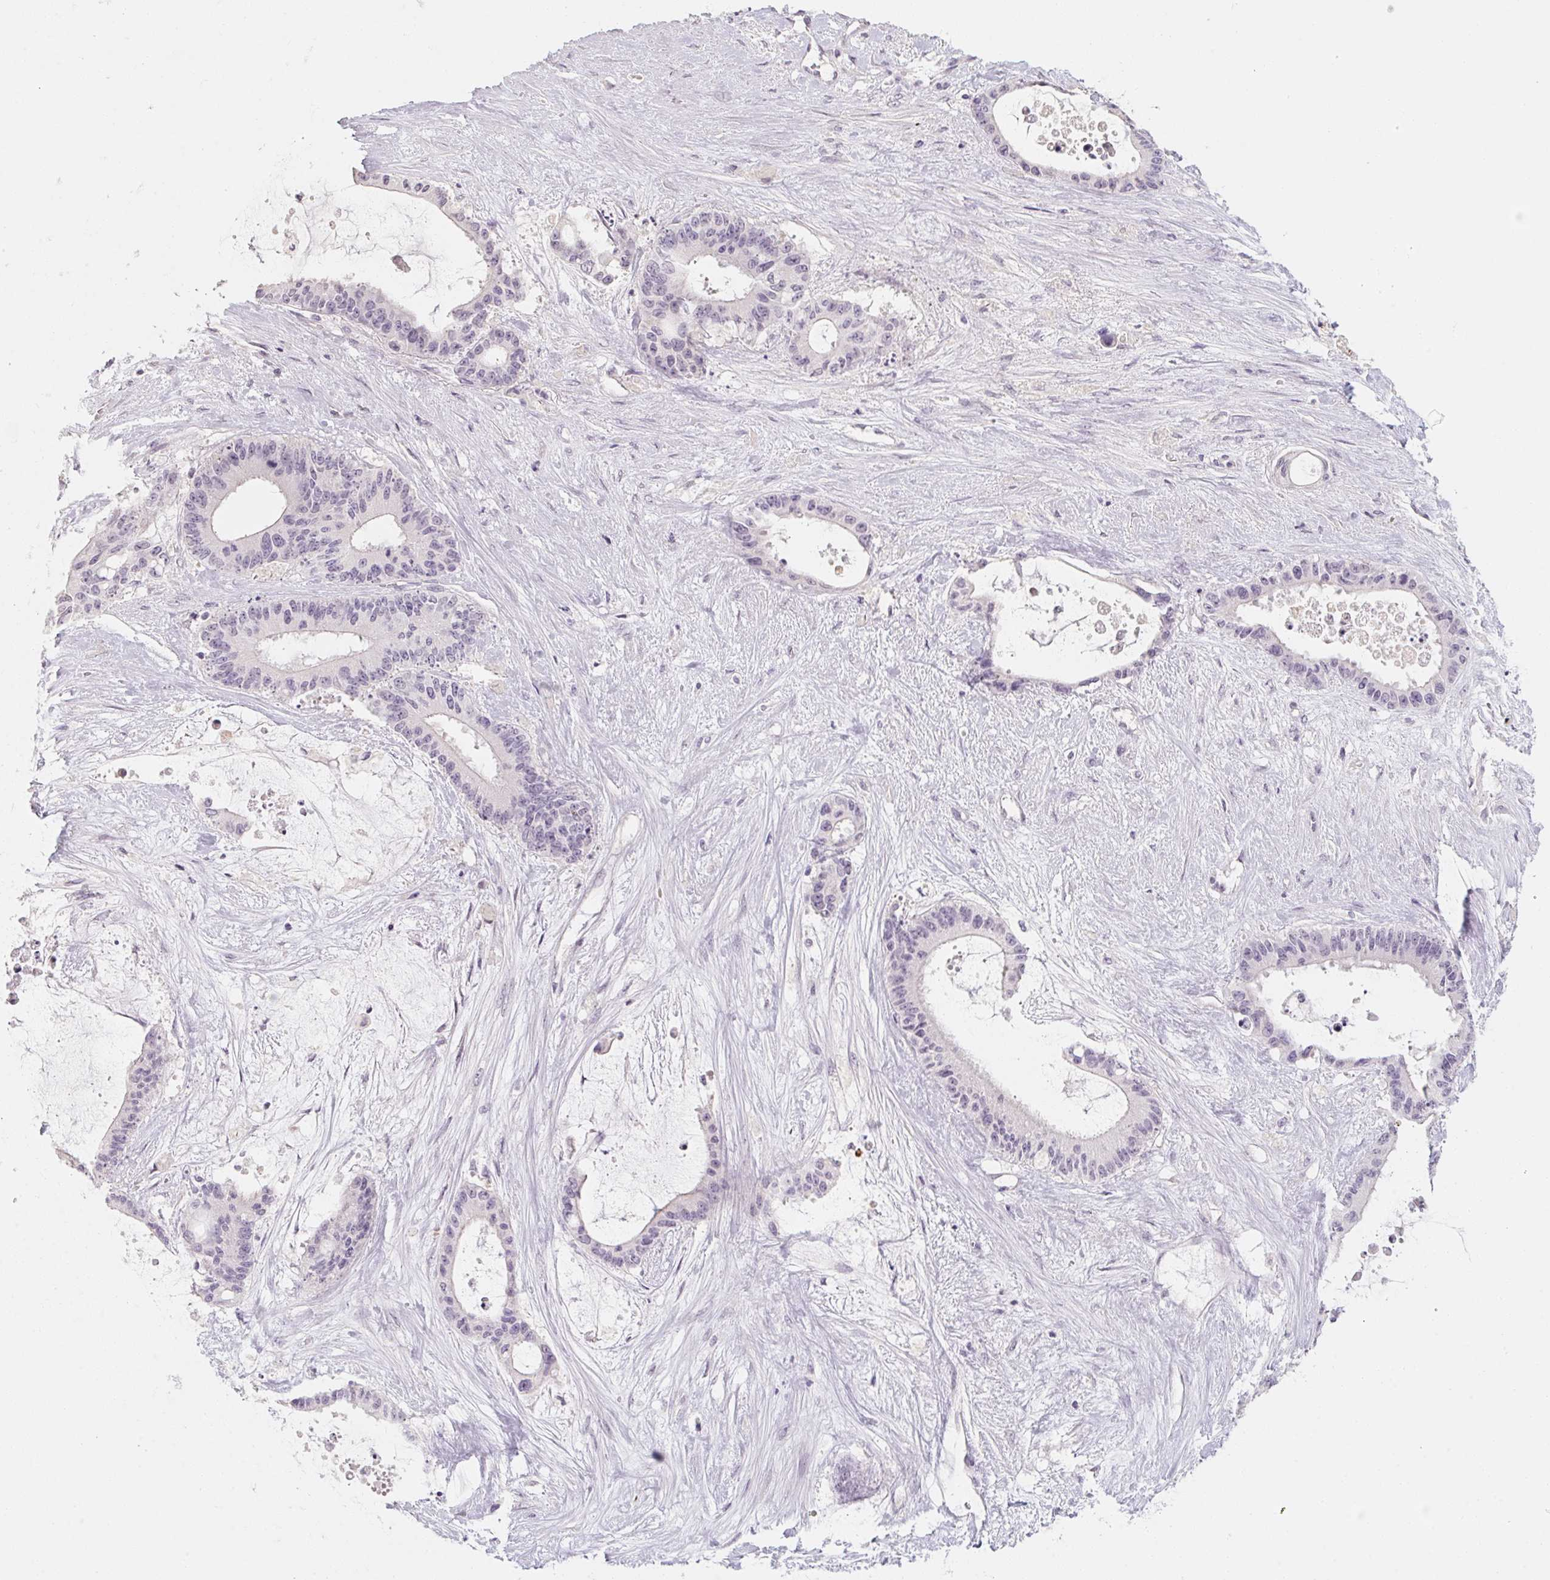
{"staining": {"intensity": "negative", "quantity": "none", "location": "none"}, "tissue": "liver cancer", "cell_type": "Tumor cells", "image_type": "cancer", "snomed": [{"axis": "morphology", "description": "Normal tissue, NOS"}, {"axis": "morphology", "description": "Cholangiocarcinoma"}, {"axis": "topography", "description": "Liver"}, {"axis": "topography", "description": "Peripheral nerve tissue"}], "caption": "Liver cancer (cholangiocarcinoma) was stained to show a protein in brown. There is no significant positivity in tumor cells.", "gene": "CAPZA3", "patient": {"sex": "female", "age": 73}}